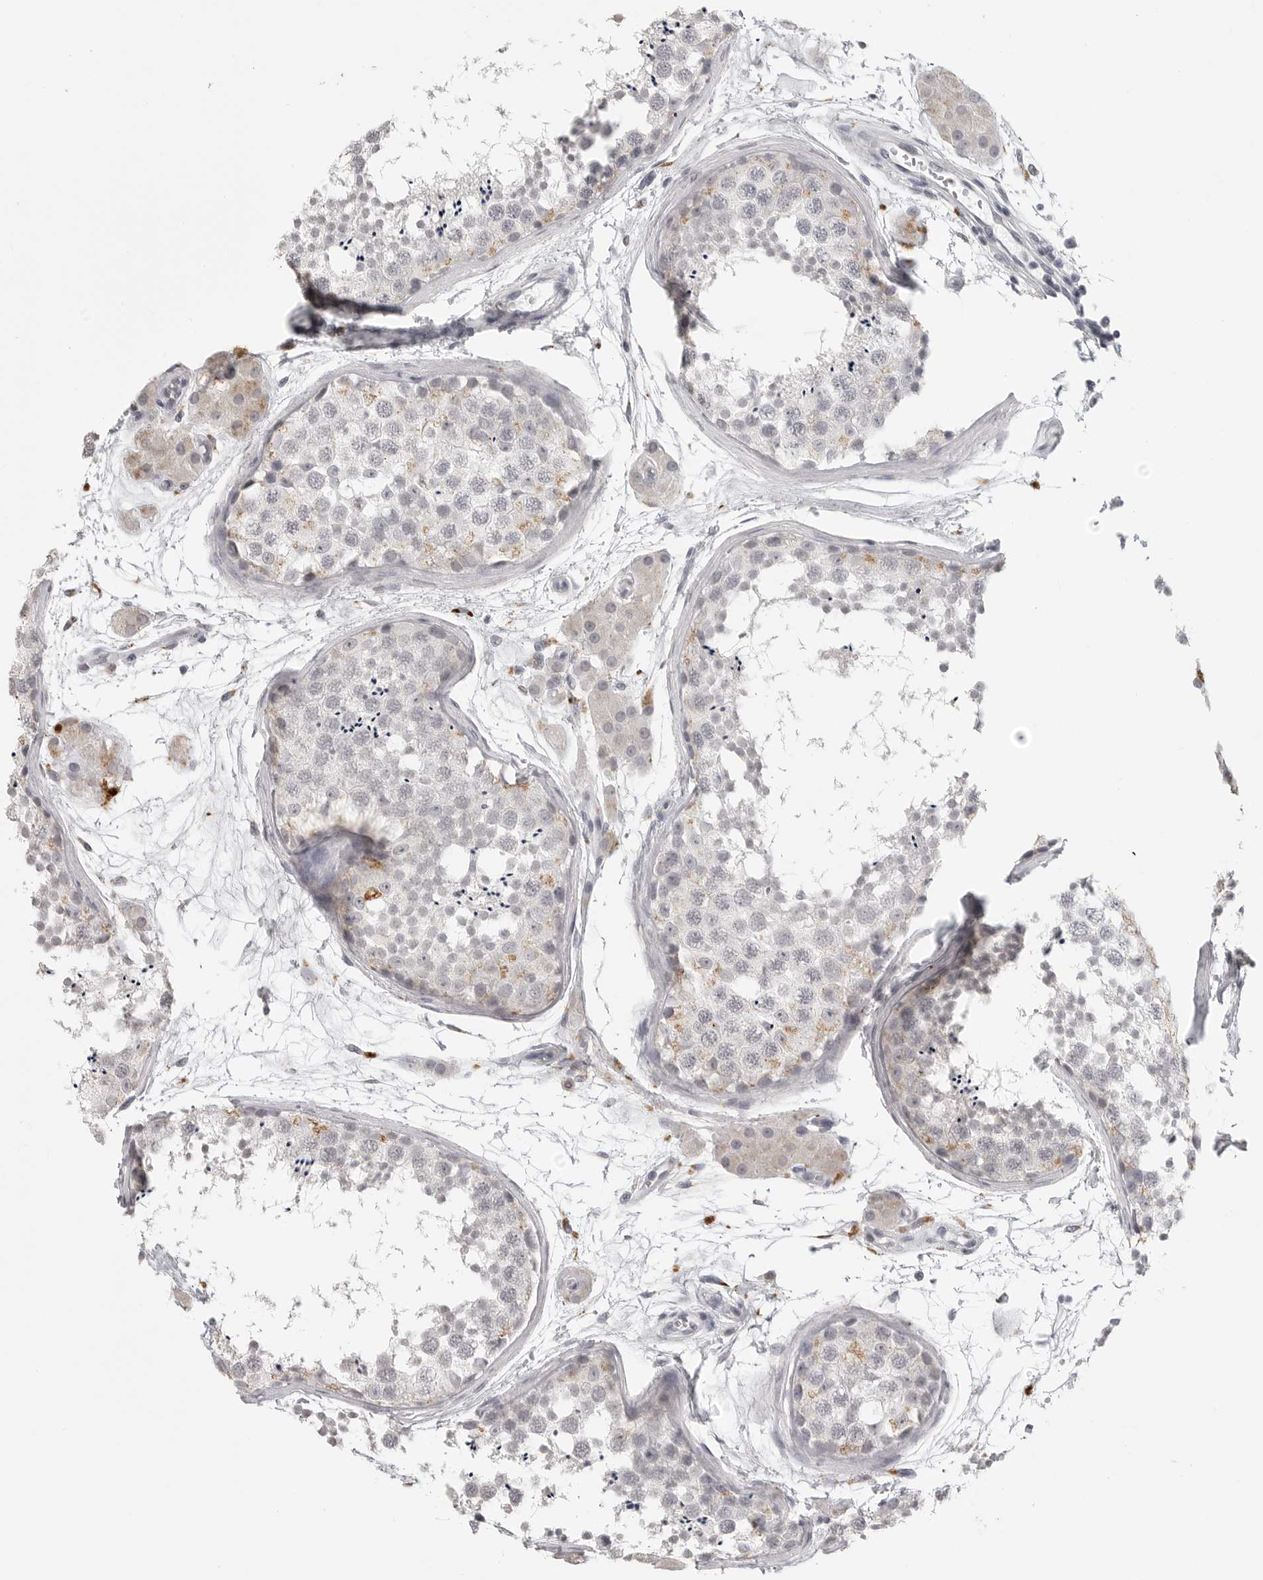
{"staining": {"intensity": "weak", "quantity": "<25%", "location": "cytoplasmic/membranous"}, "tissue": "testis", "cell_type": "Cells in seminiferous ducts", "image_type": "normal", "snomed": [{"axis": "morphology", "description": "Normal tissue, NOS"}, {"axis": "topography", "description": "Testis"}], "caption": "Protein analysis of normal testis shows no significant expression in cells in seminiferous ducts. (DAB (3,3'-diaminobenzidine) IHC visualized using brightfield microscopy, high magnification).", "gene": "PRSS1", "patient": {"sex": "male", "age": 56}}